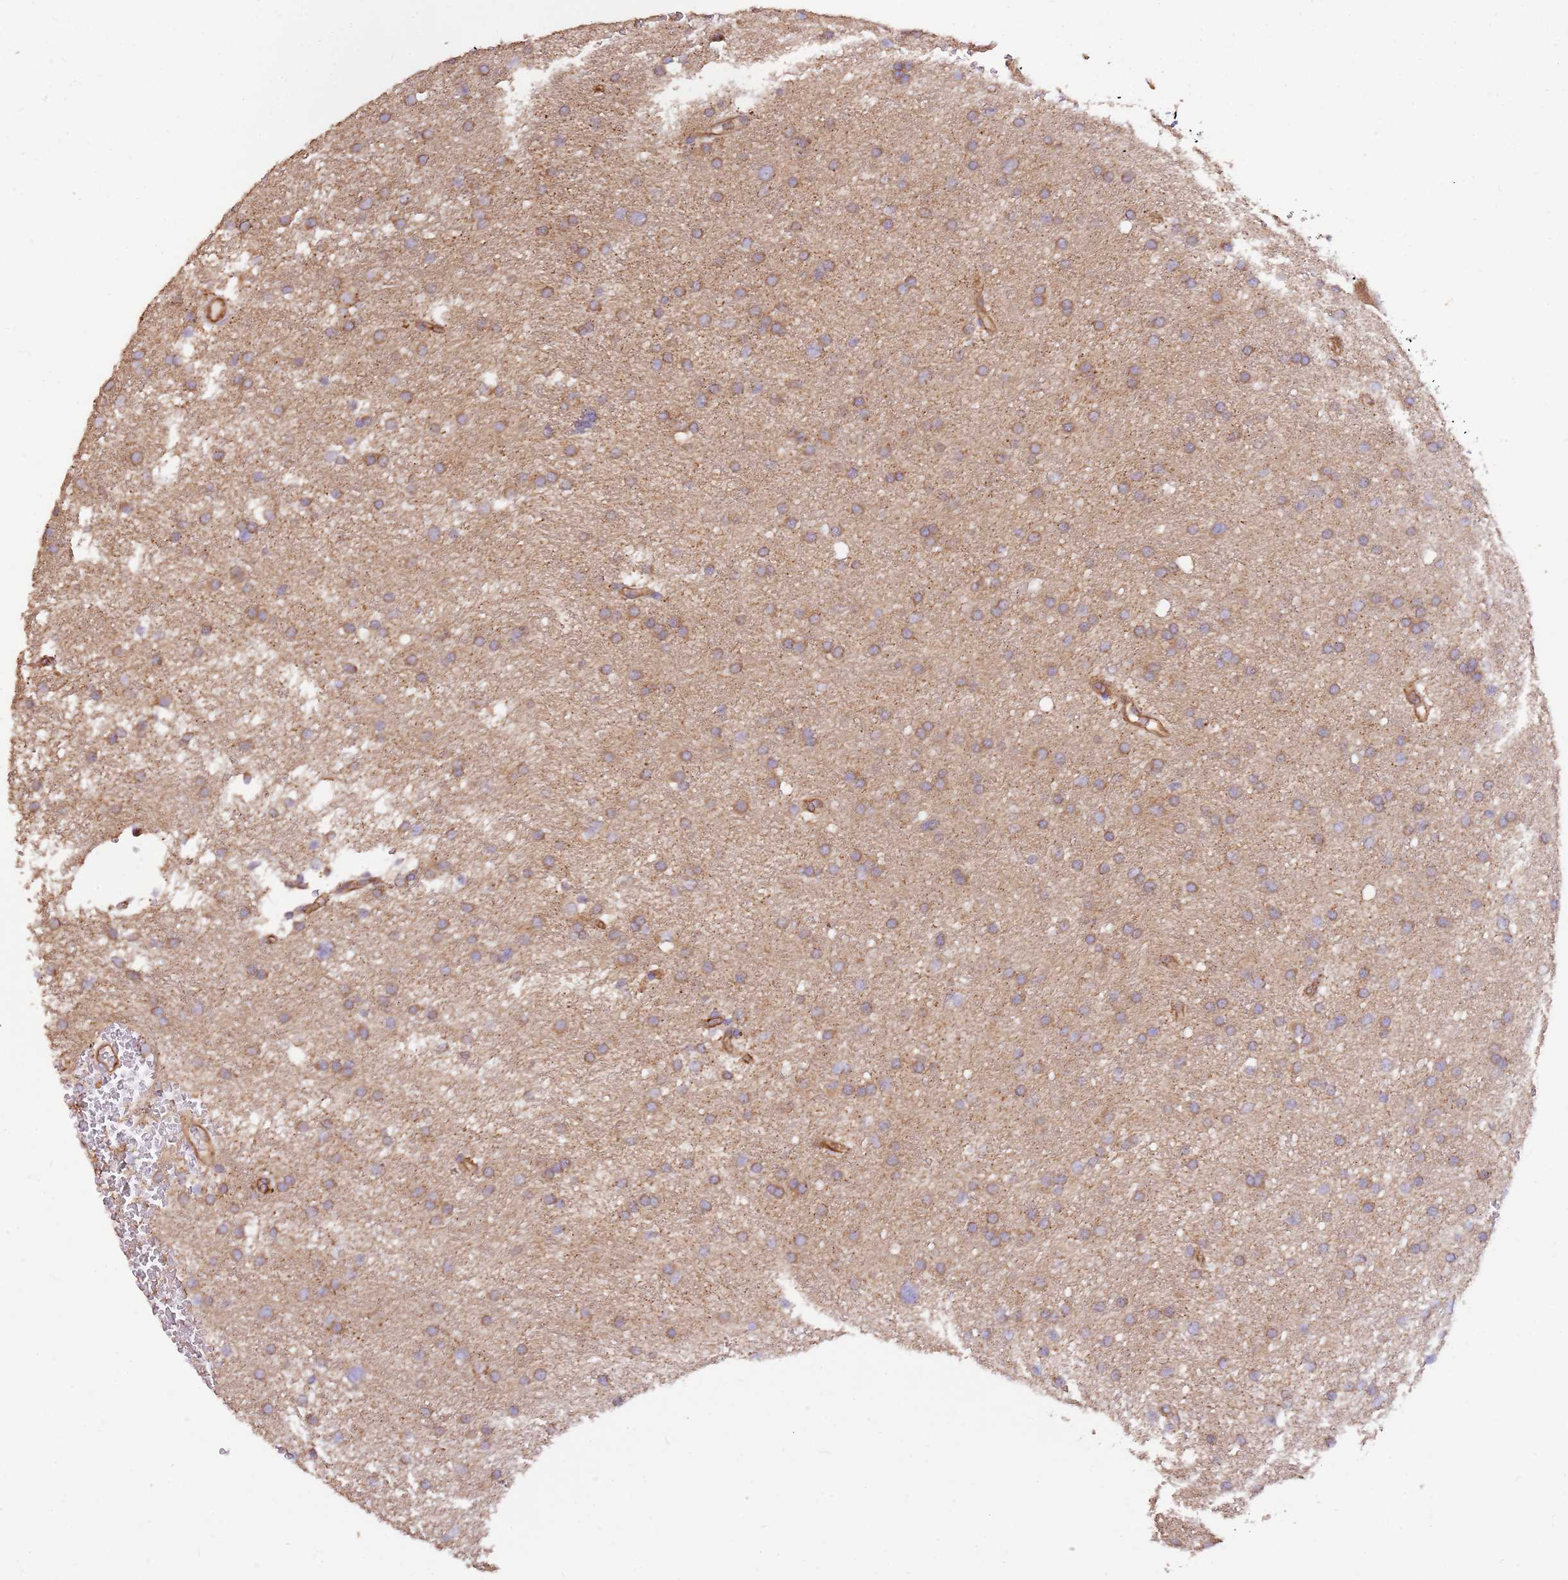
{"staining": {"intensity": "moderate", "quantity": ">75%", "location": "cytoplasmic/membranous"}, "tissue": "glioma", "cell_type": "Tumor cells", "image_type": "cancer", "snomed": [{"axis": "morphology", "description": "Glioma, malignant, High grade"}, {"axis": "topography", "description": "Cerebral cortex"}], "caption": "High-grade glioma (malignant) was stained to show a protein in brown. There is medium levels of moderate cytoplasmic/membranous staining in approximately >75% of tumor cells.", "gene": "DOCK9", "patient": {"sex": "female", "age": 36}}